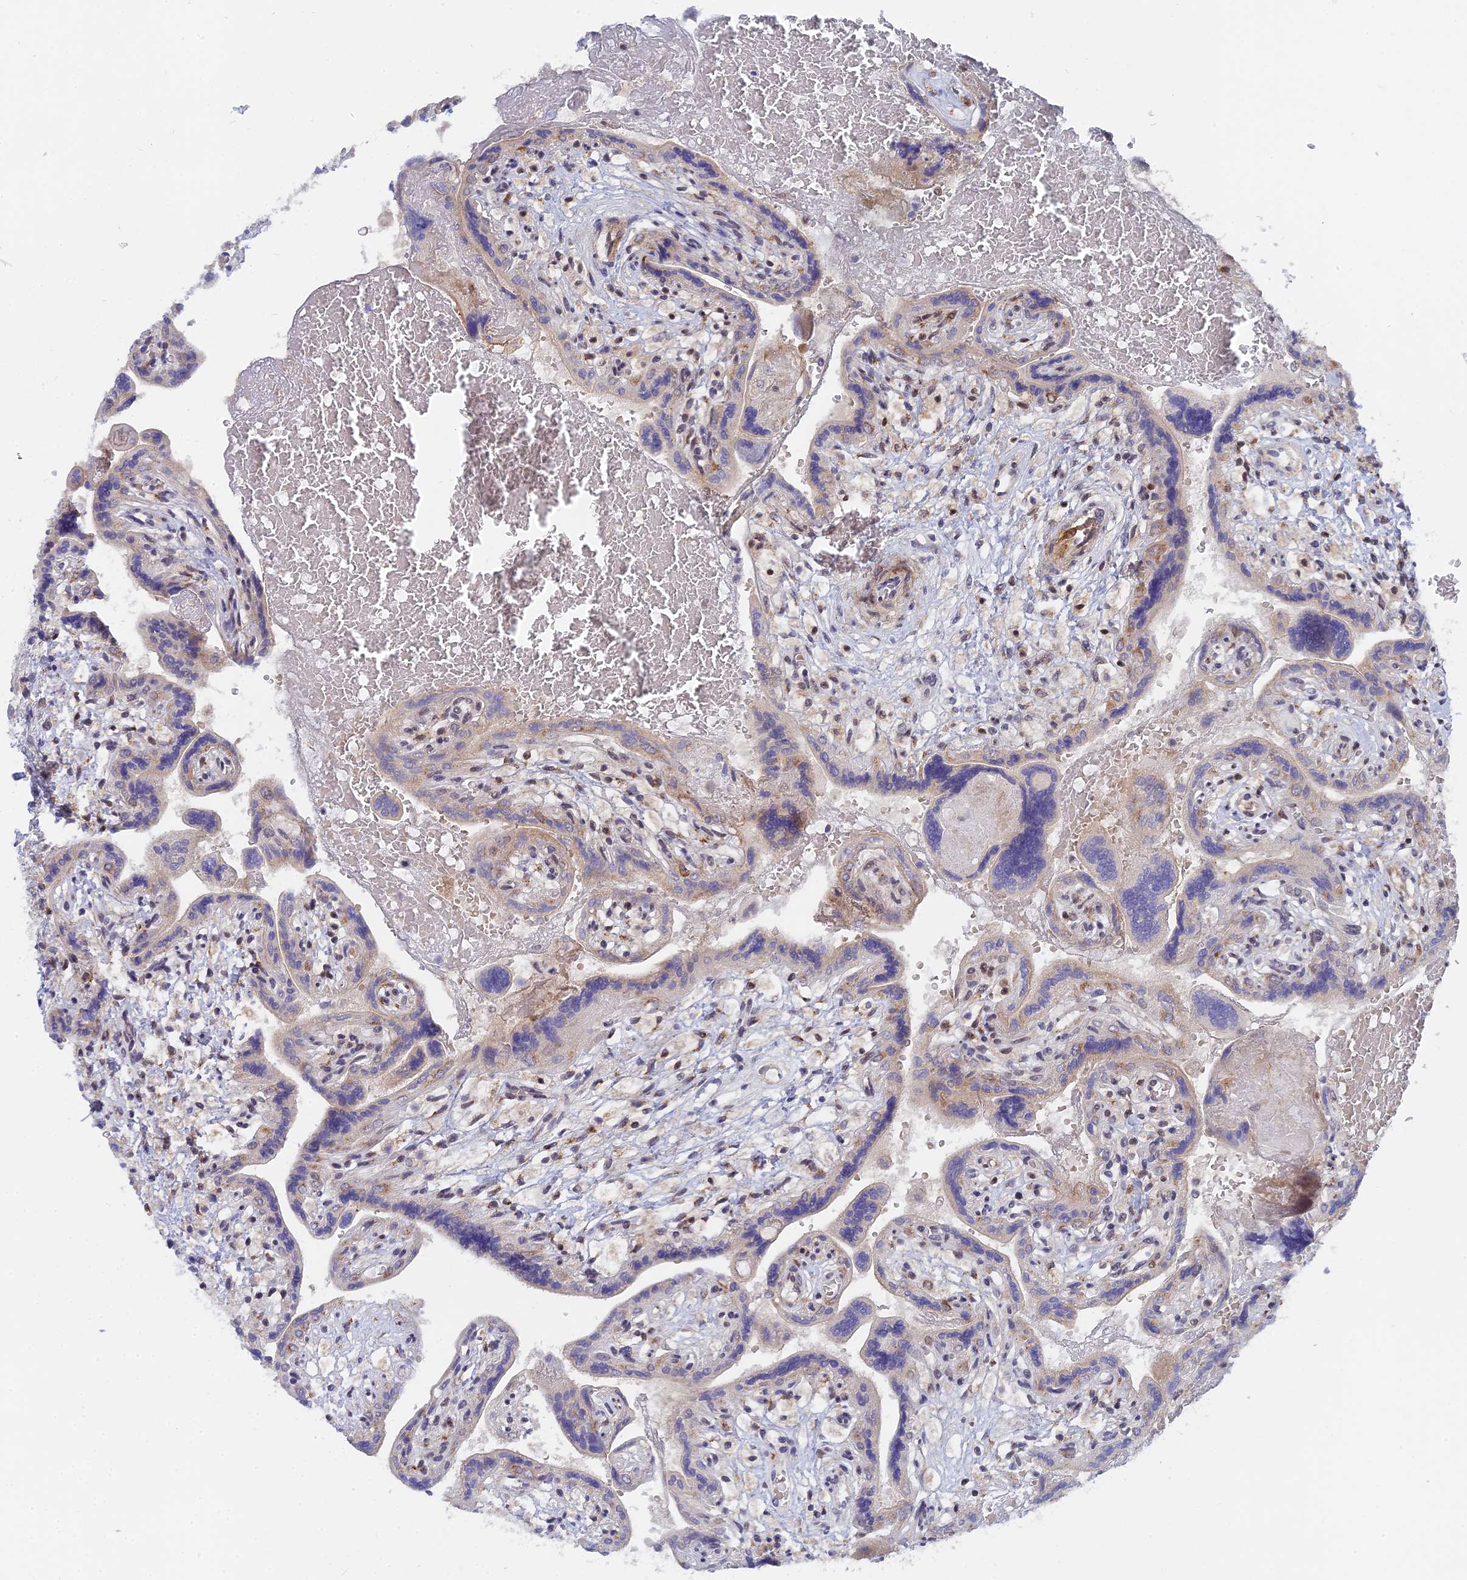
{"staining": {"intensity": "moderate", "quantity": "25%-75%", "location": "nuclear"}, "tissue": "placenta", "cell_type": "Trophoblastic cells", "image_type": "normal", "snomed": [{"axis": "morphology", "description": "Normal tissue, NOS"}, {"axis": "topography", "description": "Placenta"}], "caption": "Immunohistochemistry micrograph of unremarkable placenta: human placenta stained using IHC displays medium levels of moderate protein expression localized specifically in the nuclear of trophoblastic cells, appearing as a nuclear brown color.", "gene": "CCDC85A", "patient": {"sex": "female", "age": 37}}